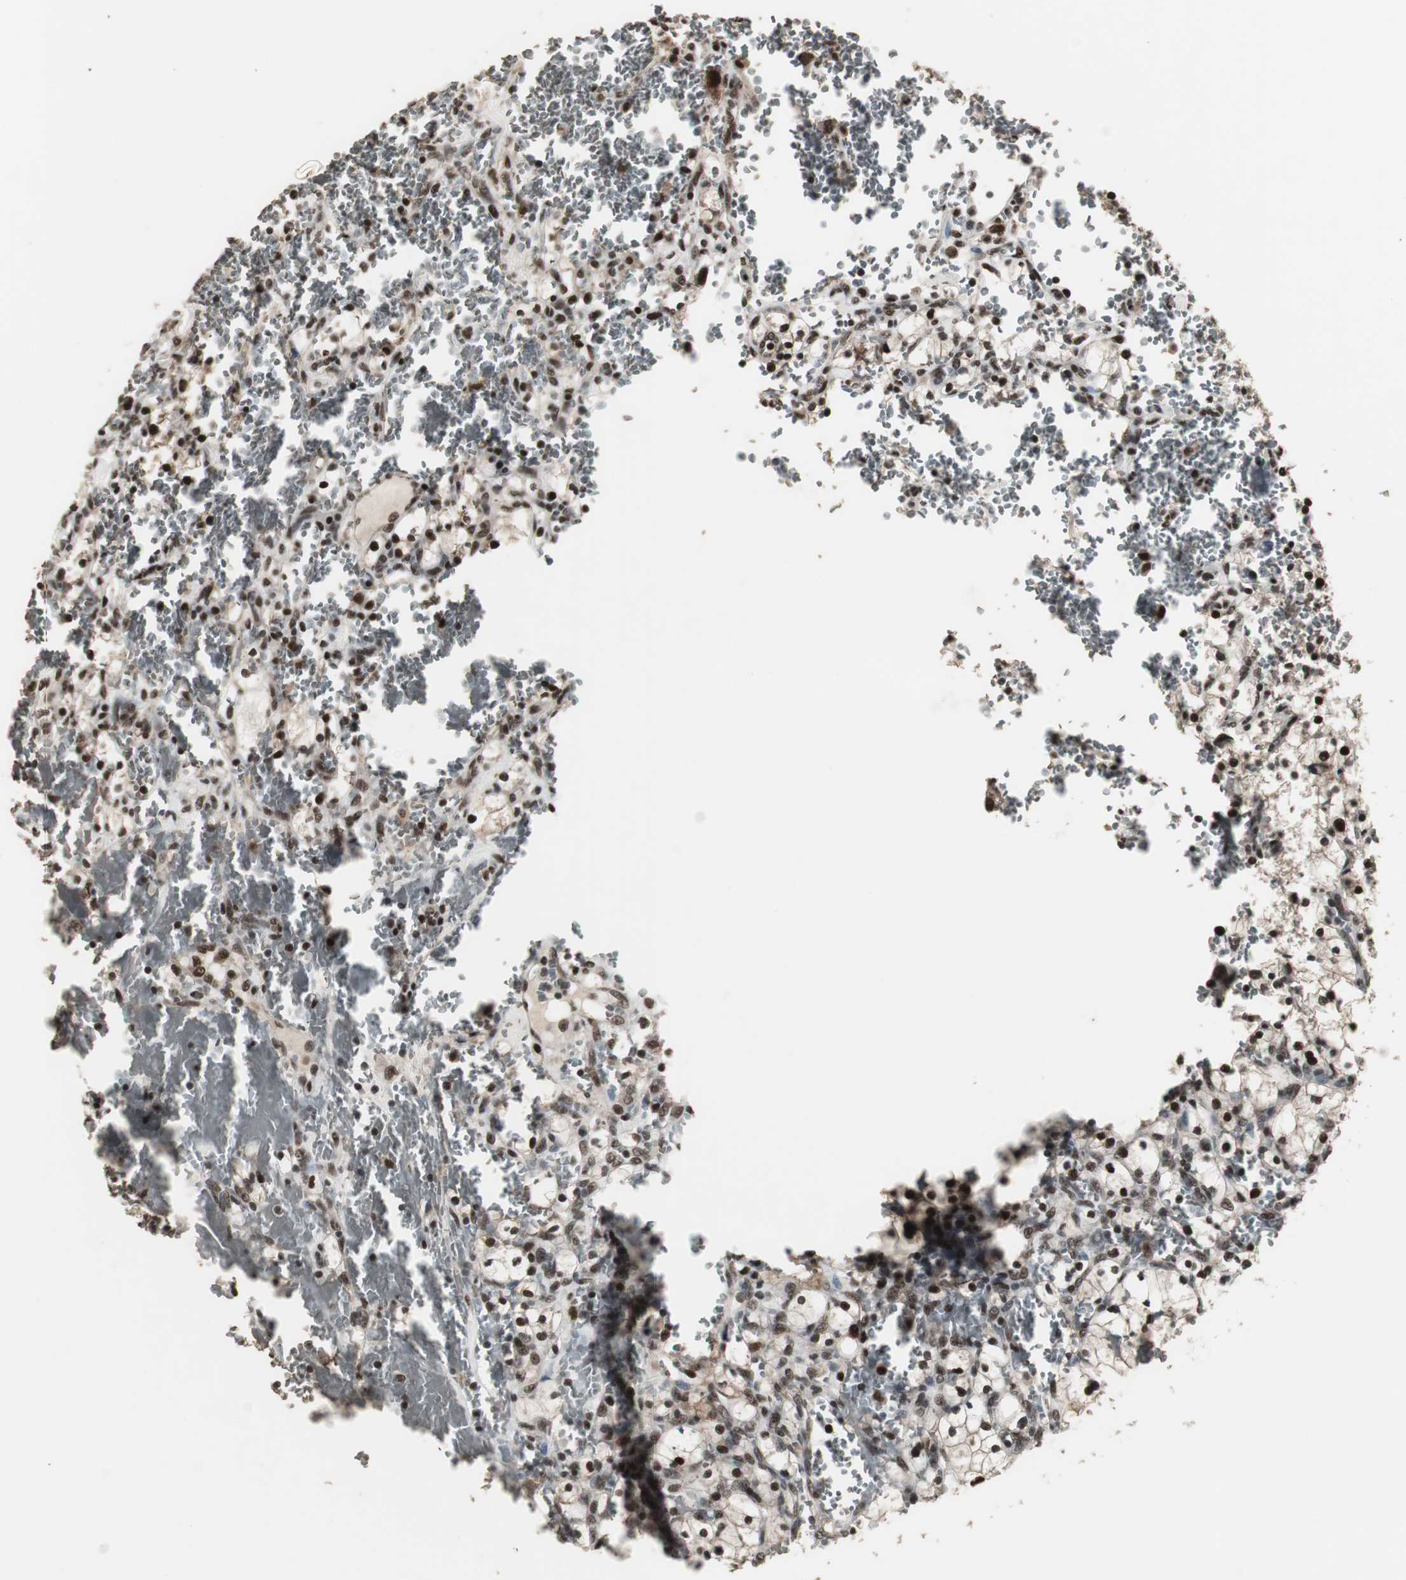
{"staining": {"intensity": "strong", "quantity": ">75%", "location": "nuclear"}, "tissue": "renal cancer", "cell_type": "Tumor cells", "image_type": "cancer", "snomed": [{"axis": "morphology", "description": "Adenocarcinoma, NOS"}, {"axis": "topography", "description": "Kidney"}], "caption": "An immunohistochemistry (IHC) photomicrograph of tumor tissue is shown. Protein staining in brown shows strong nuclear positivity in renal cancer (adenocarcinoma) within tumor cells.", "gene": "TAF5", "patient": {"sex": "female", "age": 83}}